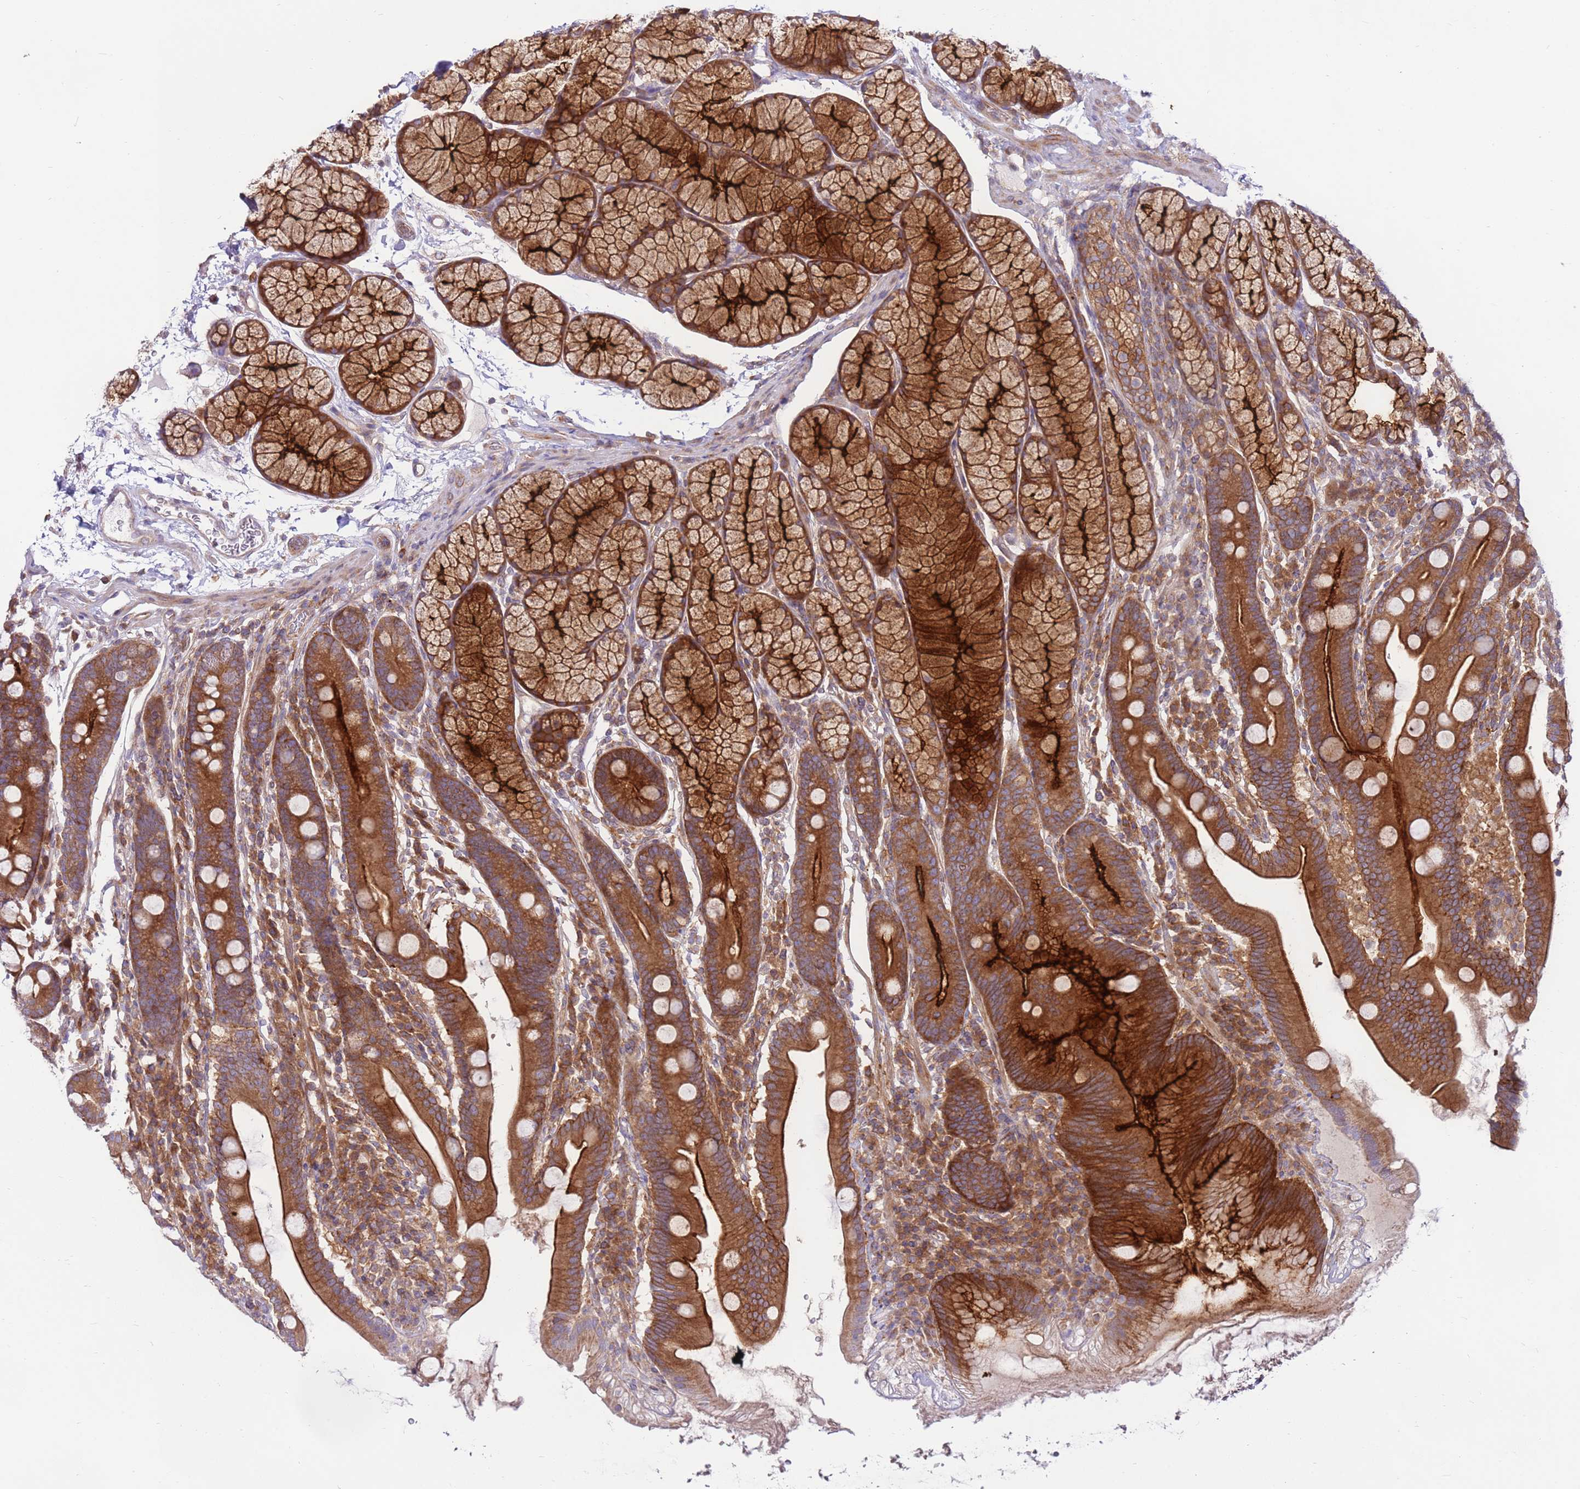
{"staining": {"intensity": "strong", "quantity": ">75%", "location": "cytoplasmic/membranous"}, "tissue": "duodenum", "cell_type": "Glandular cells", "image_type": "normal", "snomed": [{"axis": "morphology", "description": "Normal tissue, NOS"}, {"axis": "topography", "description": "Duodenum"}], "caption": "High-power microscopy captured an immunohistochemistry (IHC) micrograph of unremarkable duodenum, revealing strong cytoplasmic/membranous expression in about >75% of glandular cells.", "gene": "DDX19B", "patient": {"sex": "male", "age": 35}}